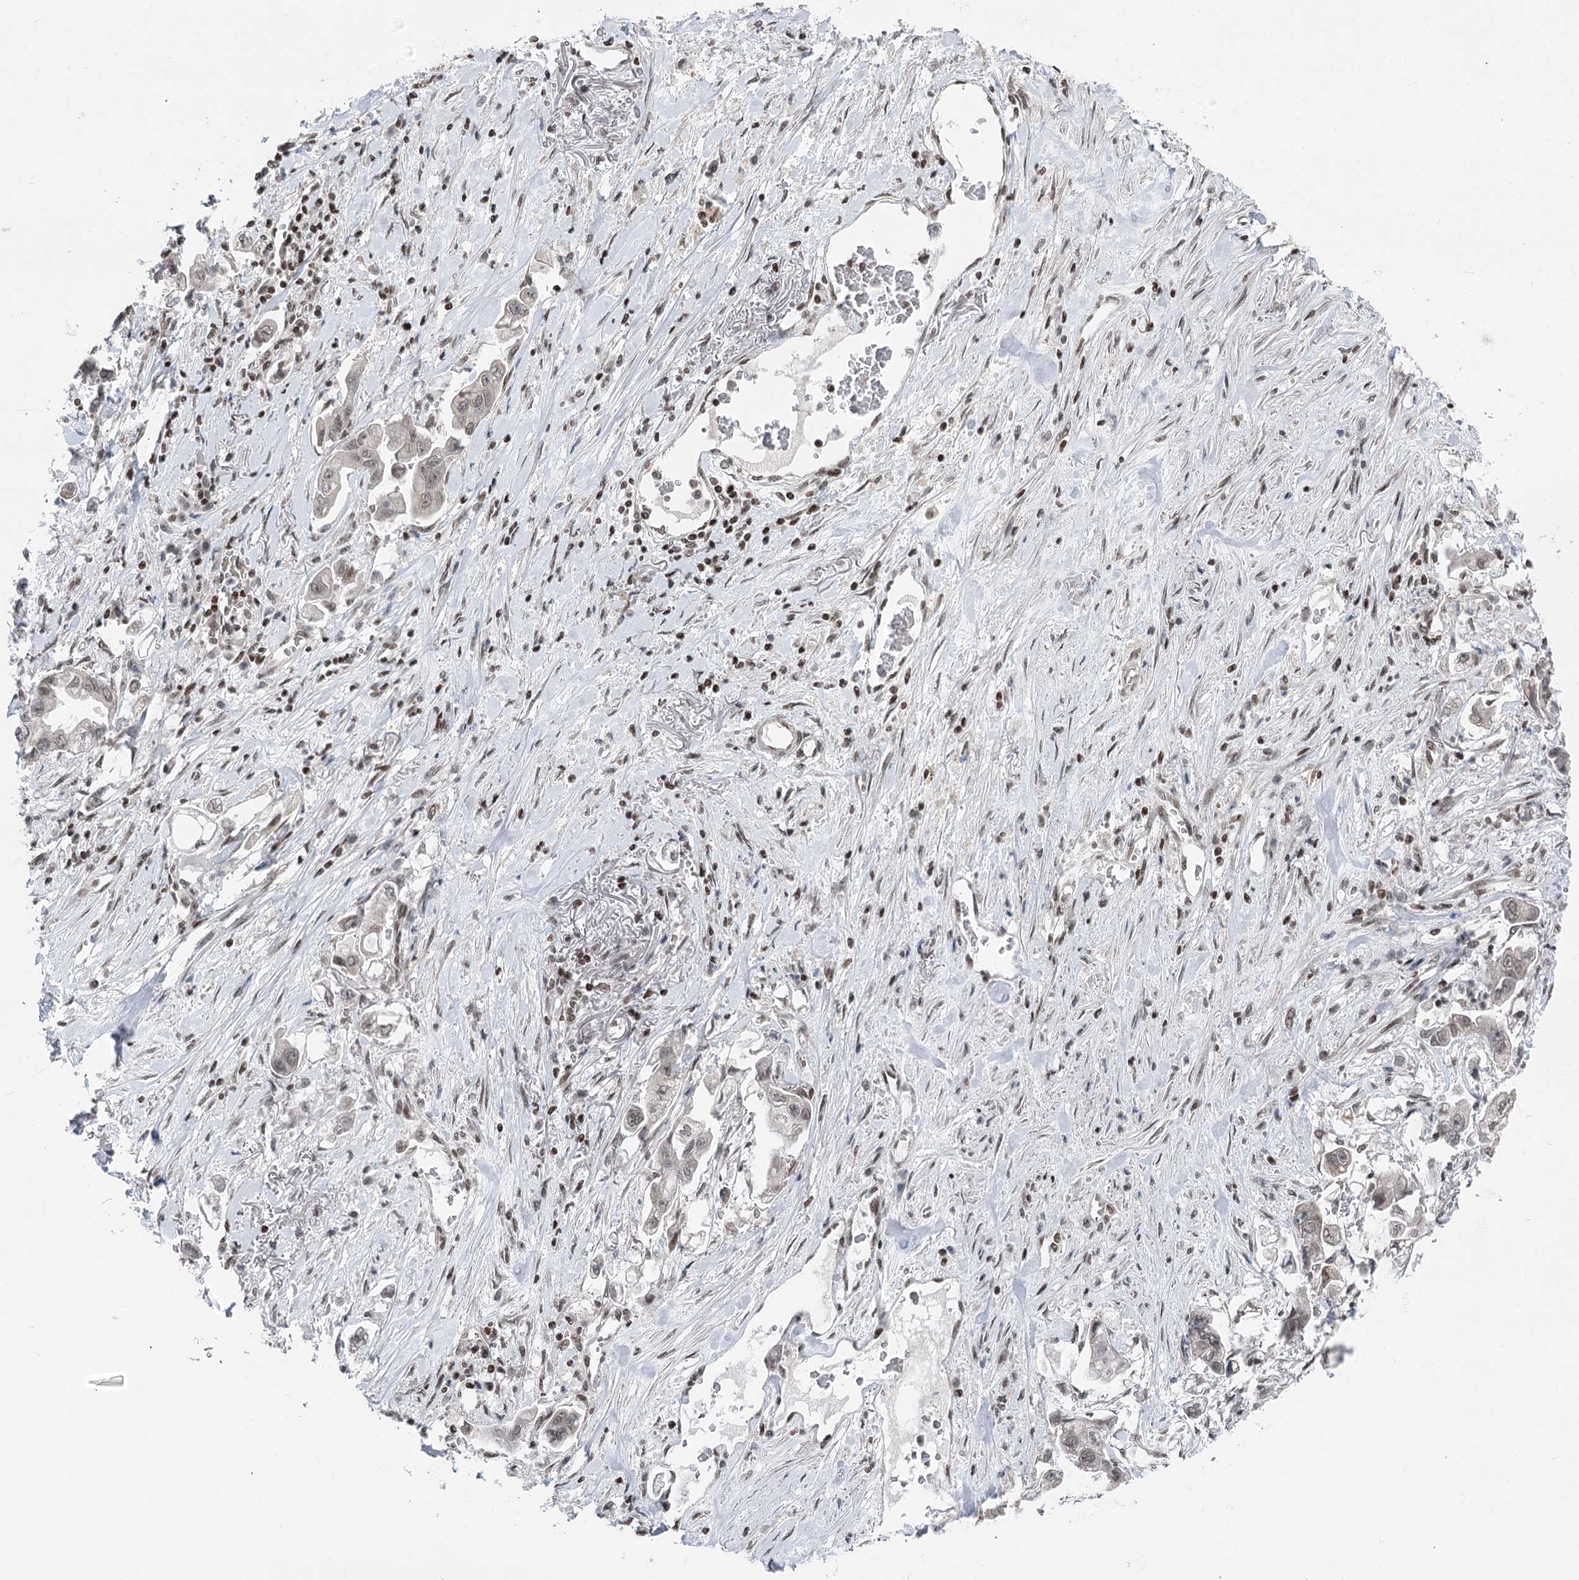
{"staining": {"intensity": "weak", "quantity": ">75%", "location": "nuclear"}, "tissue": "stomach cancer", "cell_type": "Tumor cells", "image_type": "cancer", "snomed": [{"axis": "morphology", "description": "Adenocarcinoma, NOS"}, {"axis": "topography", "description": "Stomach"}], "caption": "IHC (DAB) staining of adenocarcinoma (stomach) shows weak nuclear protein staining in about >75% of tumor cells. The protein of interest is shown in brown color, while the nuclei are stained blue.", "gene": "CGGBP1", "patient": {"sex": "male", "age": 62}}